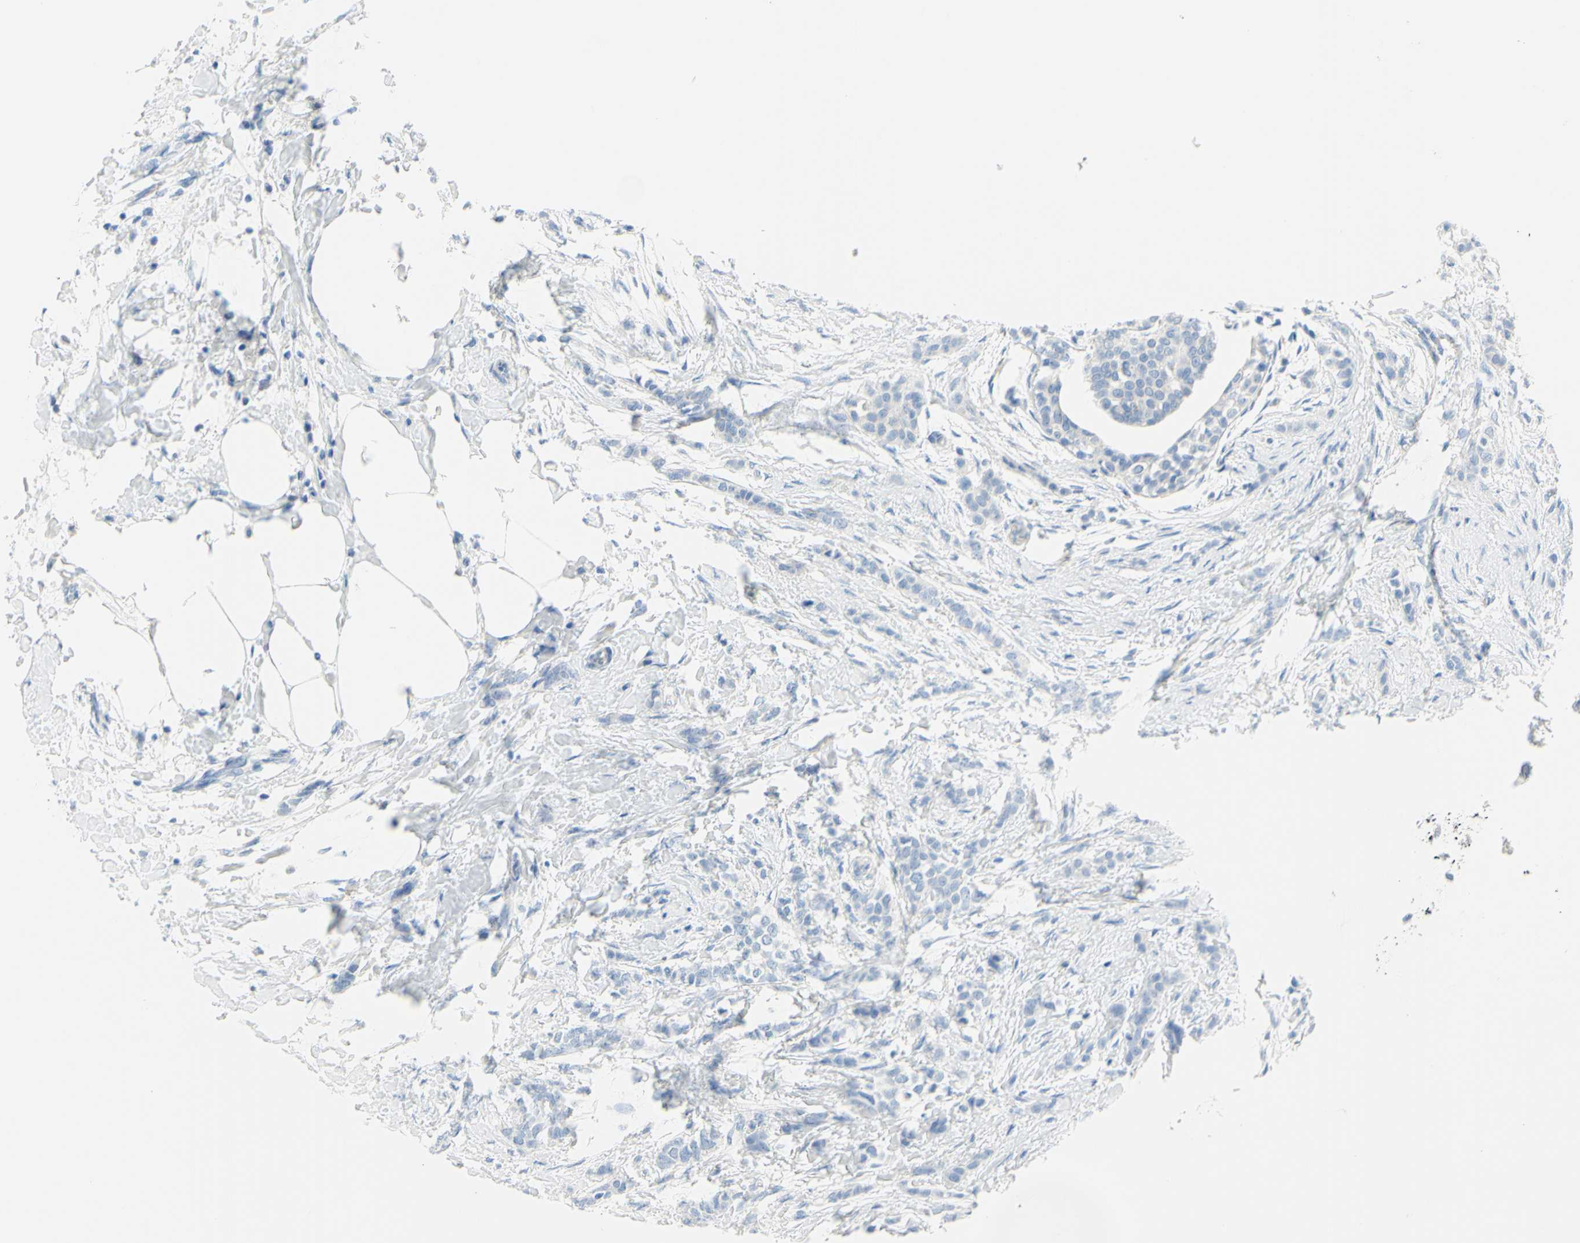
{"staining": {"intensity": "negative", "quantity": "none", "location": "none"}, "tissue": "breast cancer", "cell_type": "Tumor cells", "image_type": "cancer", "snomed": [{"axis": "morphology", "description": "Lobular carcinoma, in situ"}, {"axis": "morphology", "description": "Lobular carcinoma"}, {"axis": "topography", "description": "Breast"}], "caption": "Immunohistochemical staining of human breast lobular carcinoma shows no significant positivity in tumor cells. (Brightfield microscopy of DAB immunohistochemistry (IHC) at high magnification).", "gene": "DCT", "patient": {"sex": "female", "age": 41}}